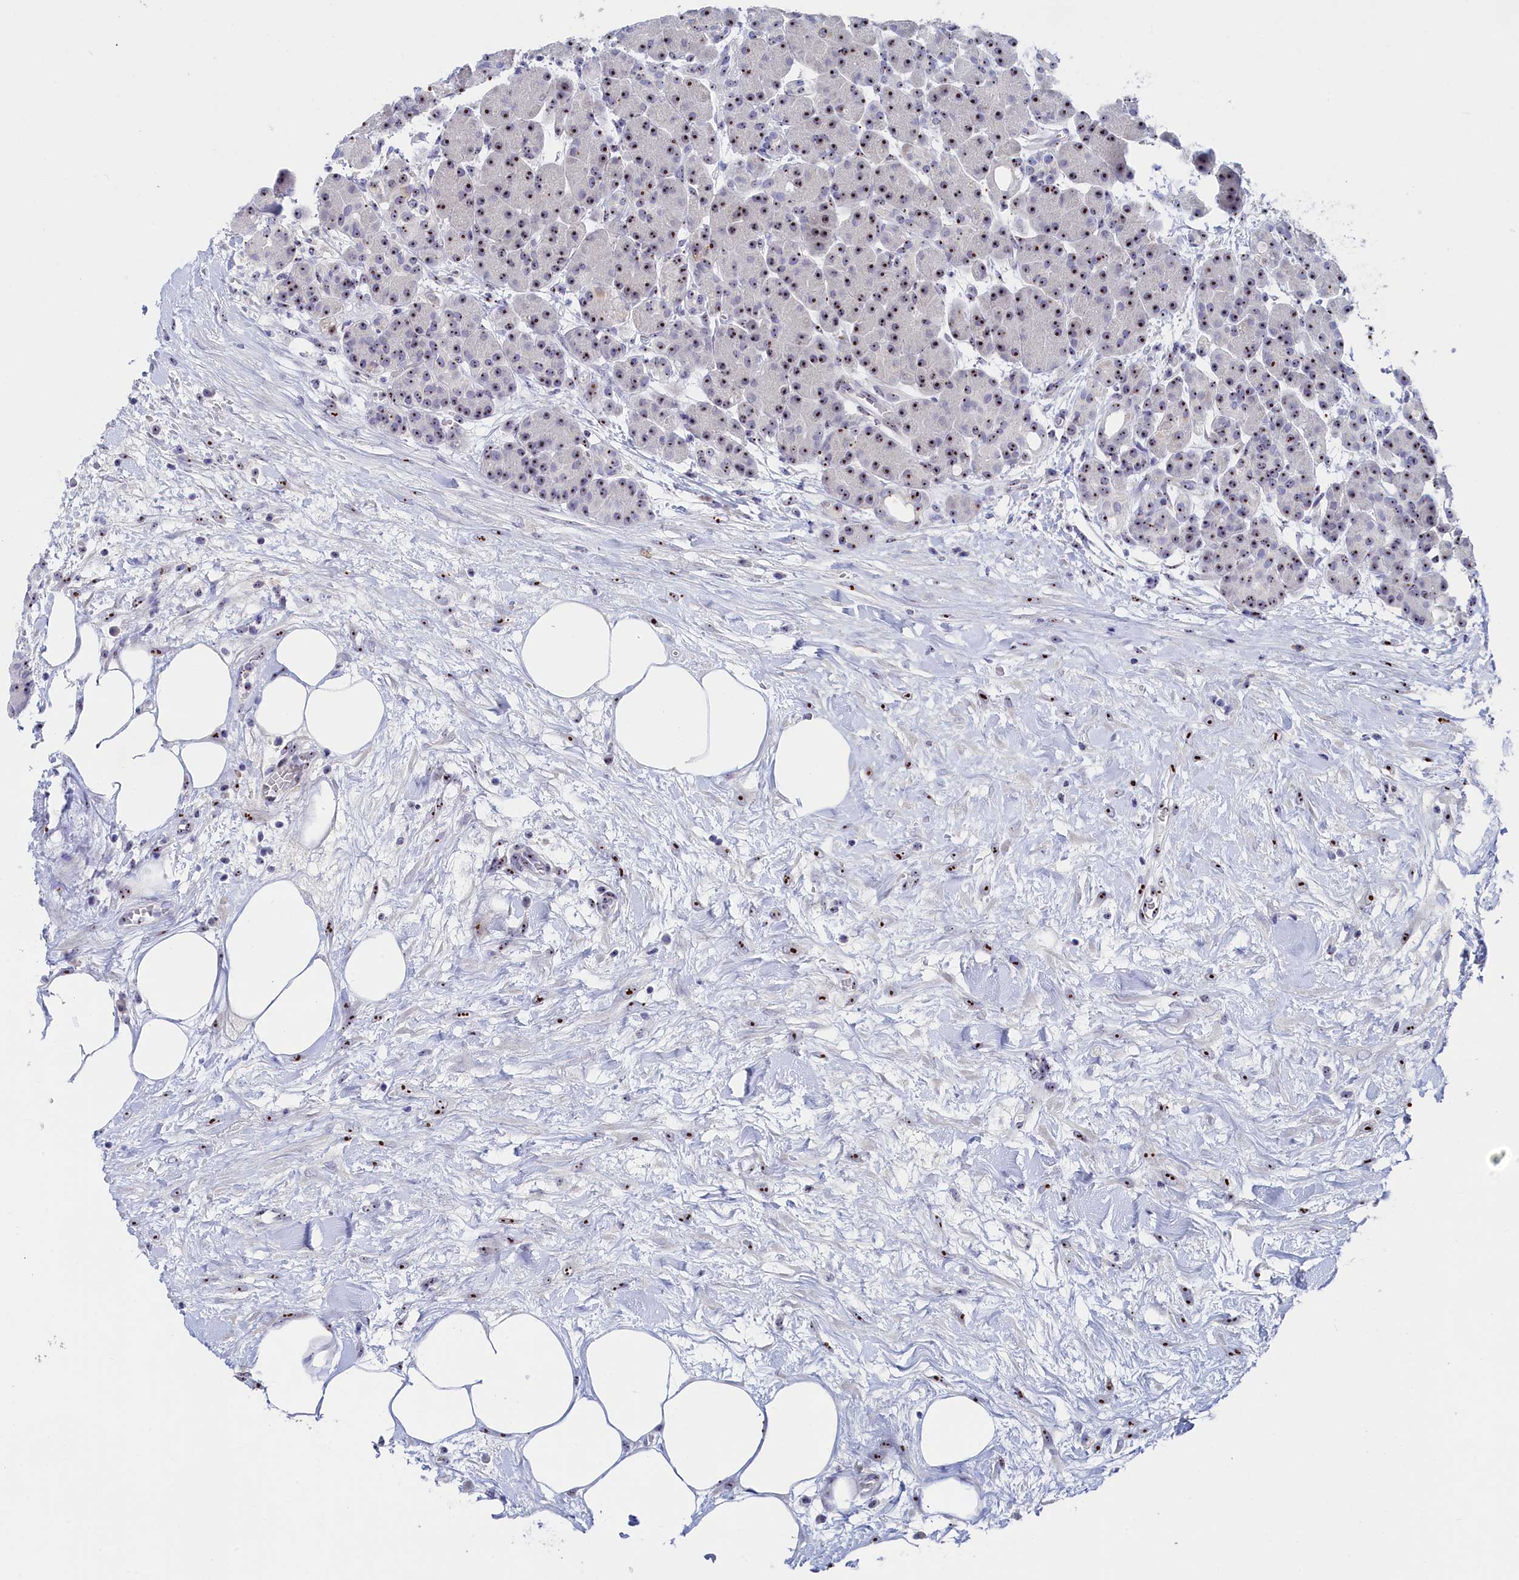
{"staining": {"intensity": "moderate", "quantity": ">75%", "location": "nuclear"}, "tissue": "pancreas", "cell_type": "Exocrine glandular cells", "image_type": "normal", "snomed": [{"axis": "morphology", "description": "Normal tissue, NOS"}, {"axis": "topography", "description": "Pancreas"}], "caption": "Moderate nuclear staining is seen in about >75% of exocrine glandular cells in unremarkable pancreas. The staining was performed using DAB (3,3'-diaminobenzidine) to visualize the protein expression in brown, while the nuclei were stained in blue with hematoxylin (Magnification: 20x).", "gene": "RSL1D1", "patient": {"sex": "male", "age": 63}}